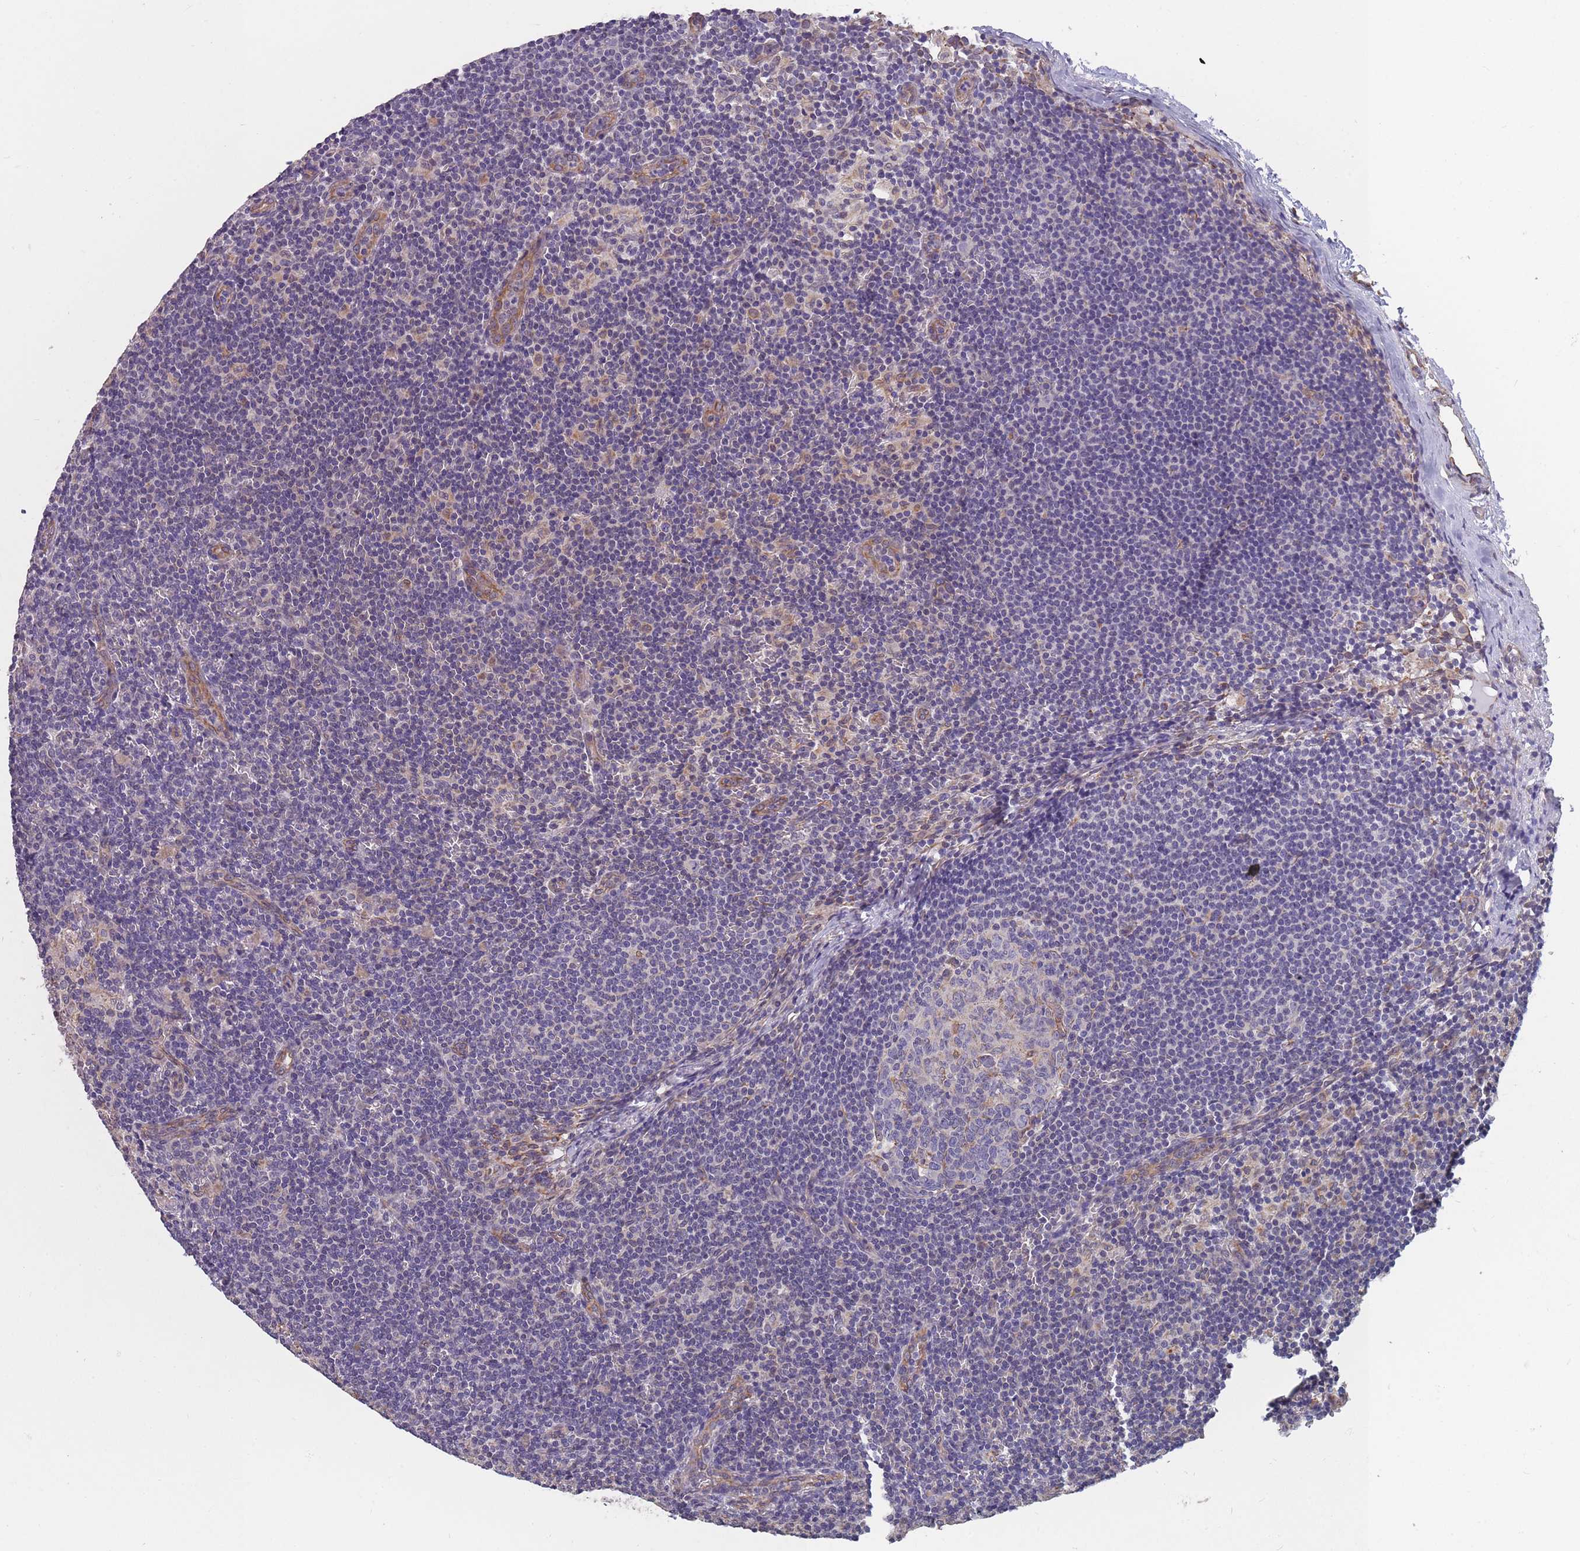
{"staining": {"intensity": "negative", "quantity": "none", "location": "none"}, "tissue": "lymph node", "cell_type": "Germinal center cells", "image_type": "normal", "snomed": [{"axis": "morphology", "description": "Normal tissue, NOS"}, {"axis": "topography", "description": "Lymph node"}], "caption": "The micrograph reveals no significant expression in germinal center cells of lymph node. (DAB (3,3'-diaminobenzidine) immunohistochemistry with hematoxylin counter stain).", "gene": "SLC1A6", "patient": {"sex": "female", "age": 42}}